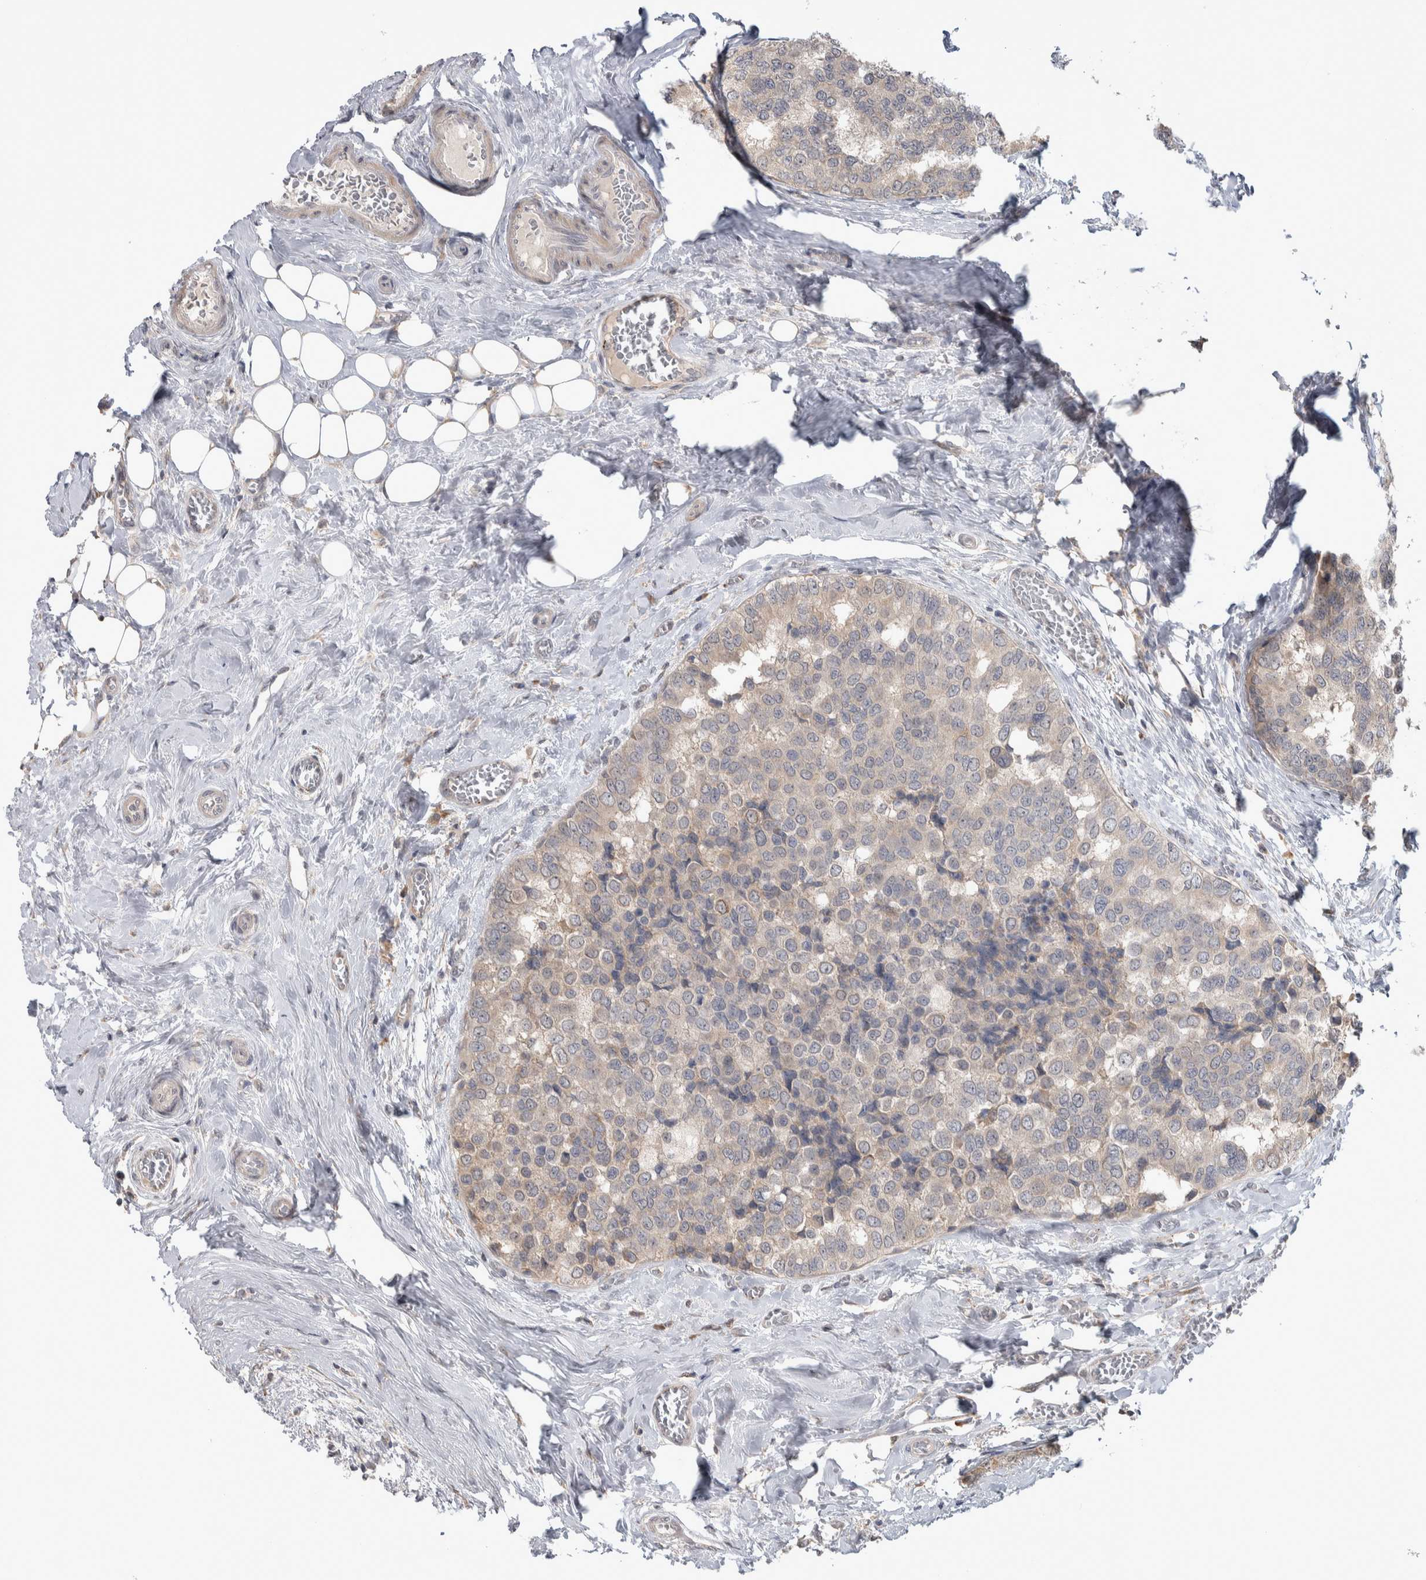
{"staining": {"intensity": "weak", "quantity": "25%-75%", "location": "cytoplasmic/membranous"}, "tissue": "breast cancer", "cell_type": "Tumor cells", "image_type": "cancer", "snomed": [{"axis": "morphology", "description": "Normal tissue, NOS"}, {"axis": "morphology", "description": "Duct carcinoma"}, {"axis": "topography", "description": "Breast"}], "caption": "The image exhibits immunohistochemical staining of breast cancer. There is weak cytoplasmic/membranous staining is identified in about 25%-75% of tumor cells.", "gene": "CUL2", "patient": {"sex": "female", "age": 43}}